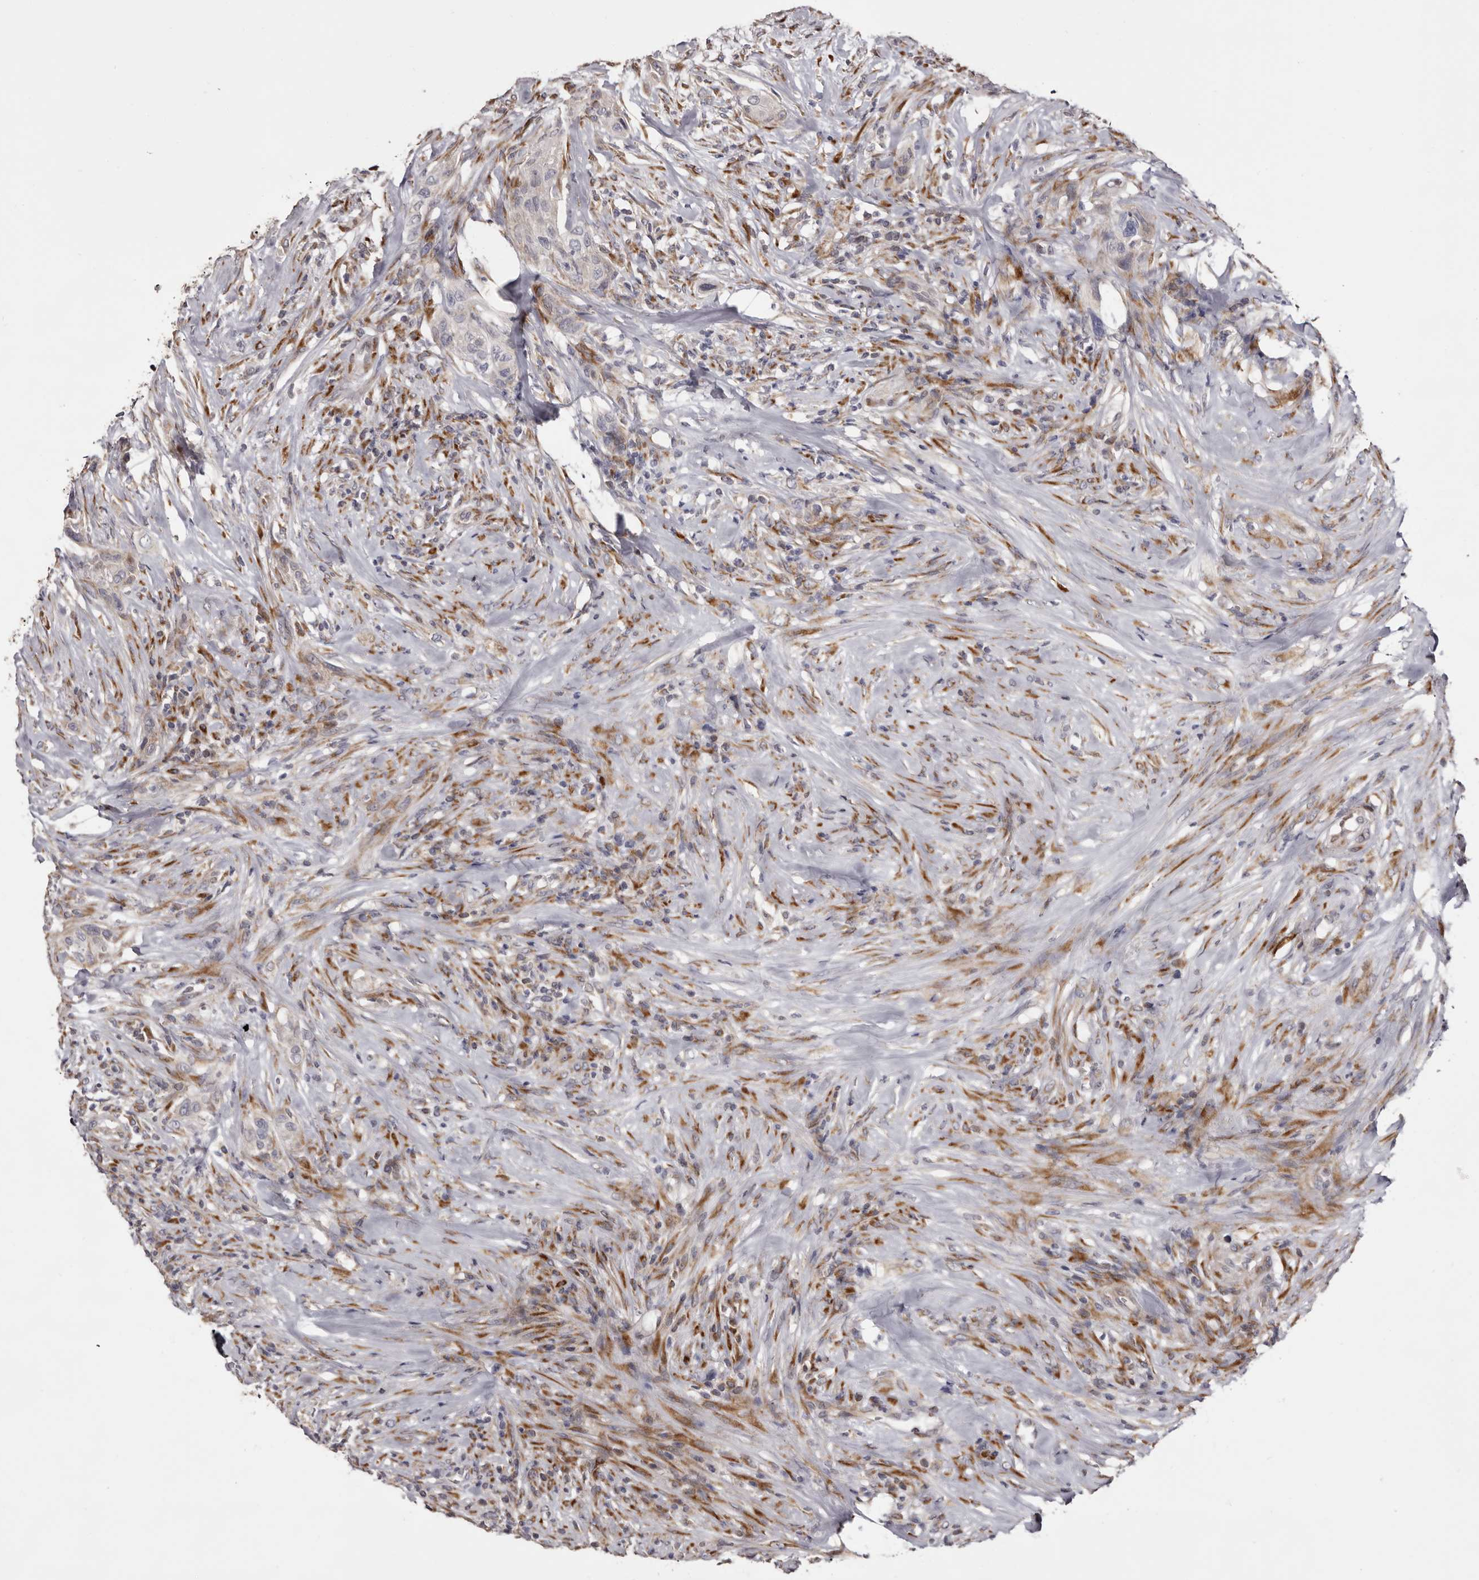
{"staining": {"intensity": "weak", "quantity": "<25%", "location": "cytoplasmic/membranous"}, "tissue": "urothelial cancer", "cell_type": "Tumor cells", "image_type": "cancer", "snomed": [{"axis": "morphology", "description": "Urothelial carcinoma, High grade"}, {"axis": "topography", "description": "Urinary bladder"}], "caption": "Urothelial cancer was stained to show a protein in brown. There is no significant expression in tumor cells.", "gene": "PIGX", "patient": {"sex": "male", "age": 35}}